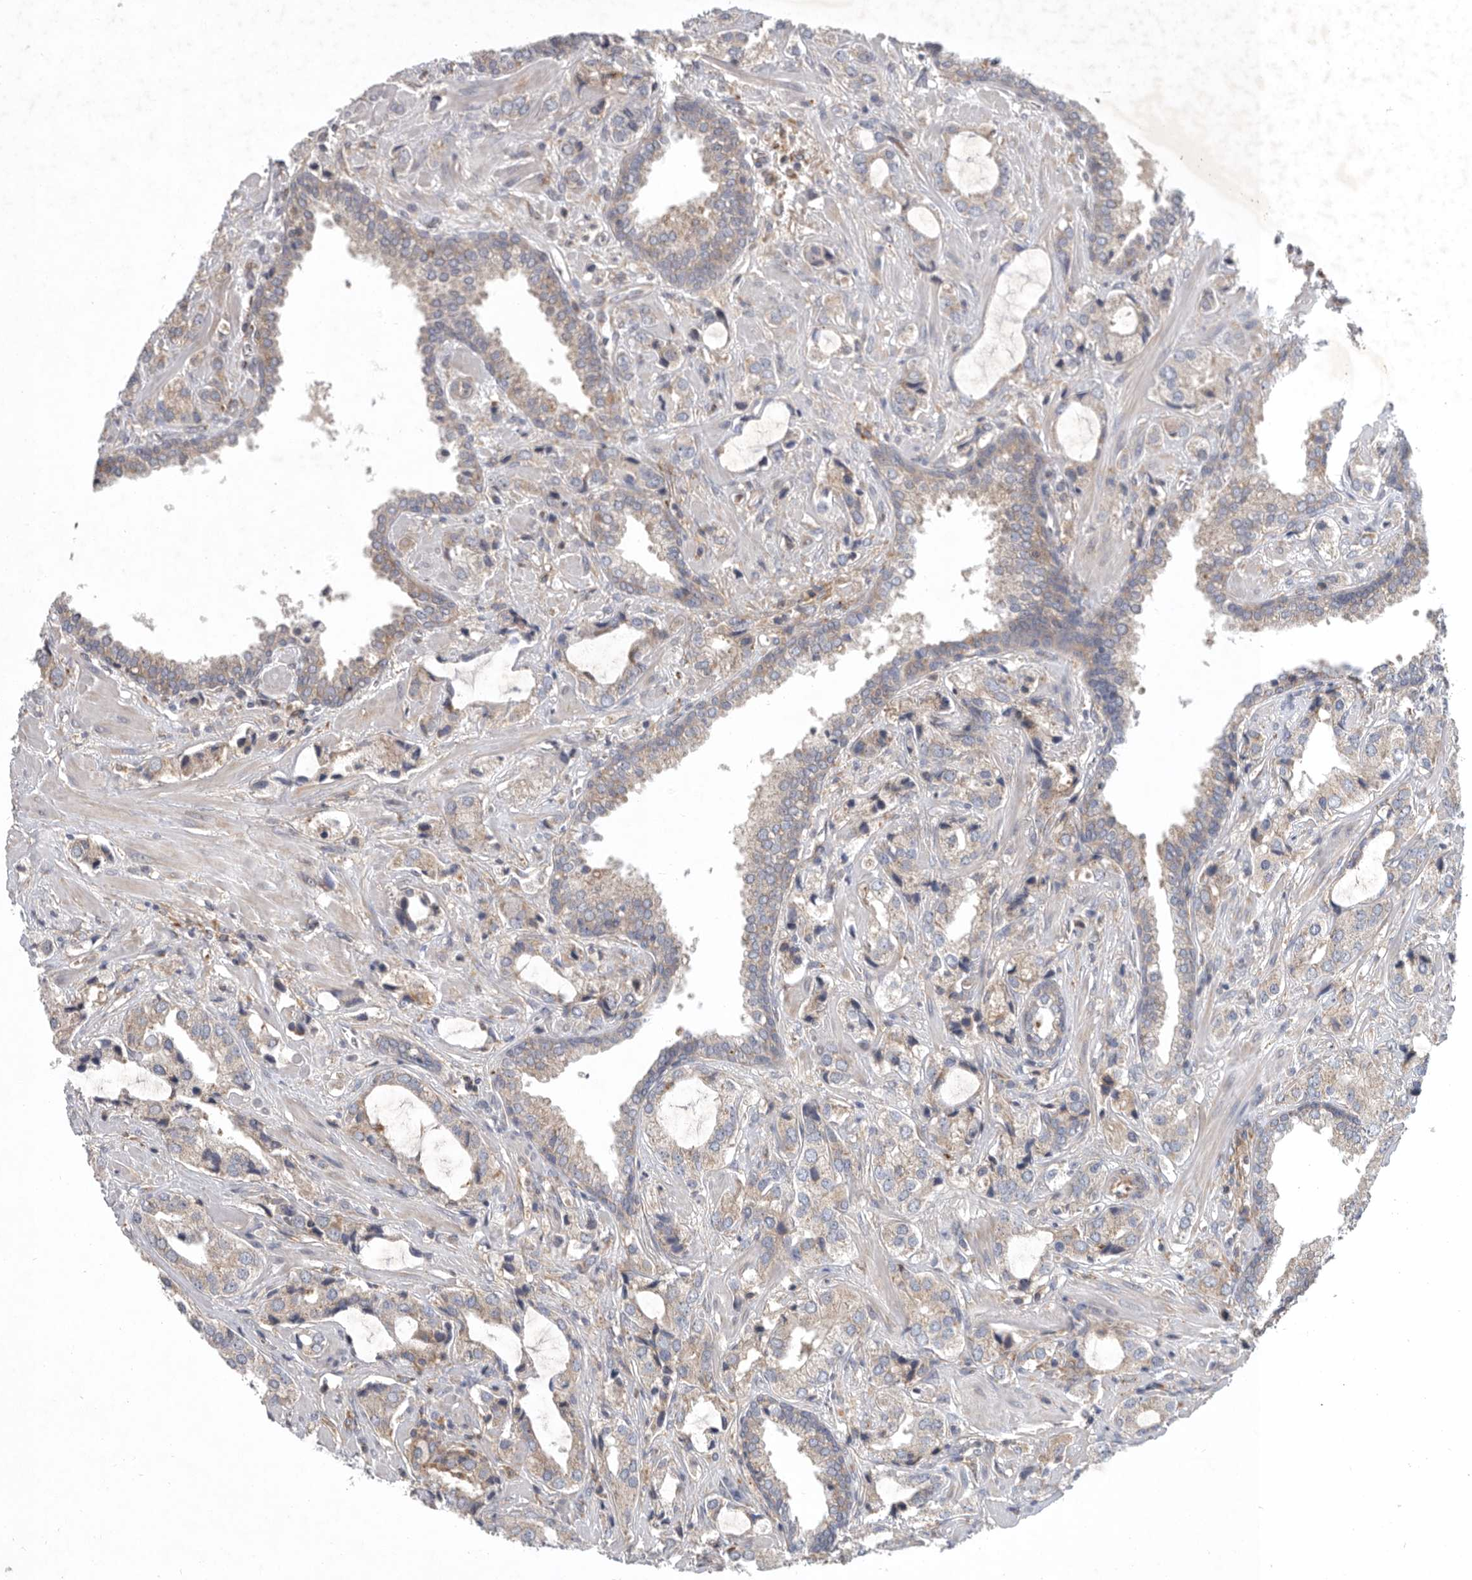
{"staining": {"intensity": "weak", "quantity": "<25%", "location": "cytoplasmic/membranous"}, "tissue": "prostate cancer", "cell_type": "Tumor cells", "image_type": "cancer", "snomed": [{"axis": "morphology", "description": "Adenocarcinoma, High grade"}, {"axis": "topography", "description": "Prostate"}], "caption": "Prostate cancer was stained to show a protein in brown. There is no significant expression in tumor cells.", "gene": "C1orf109", "patient": {"sex": "male", "age": 66}}